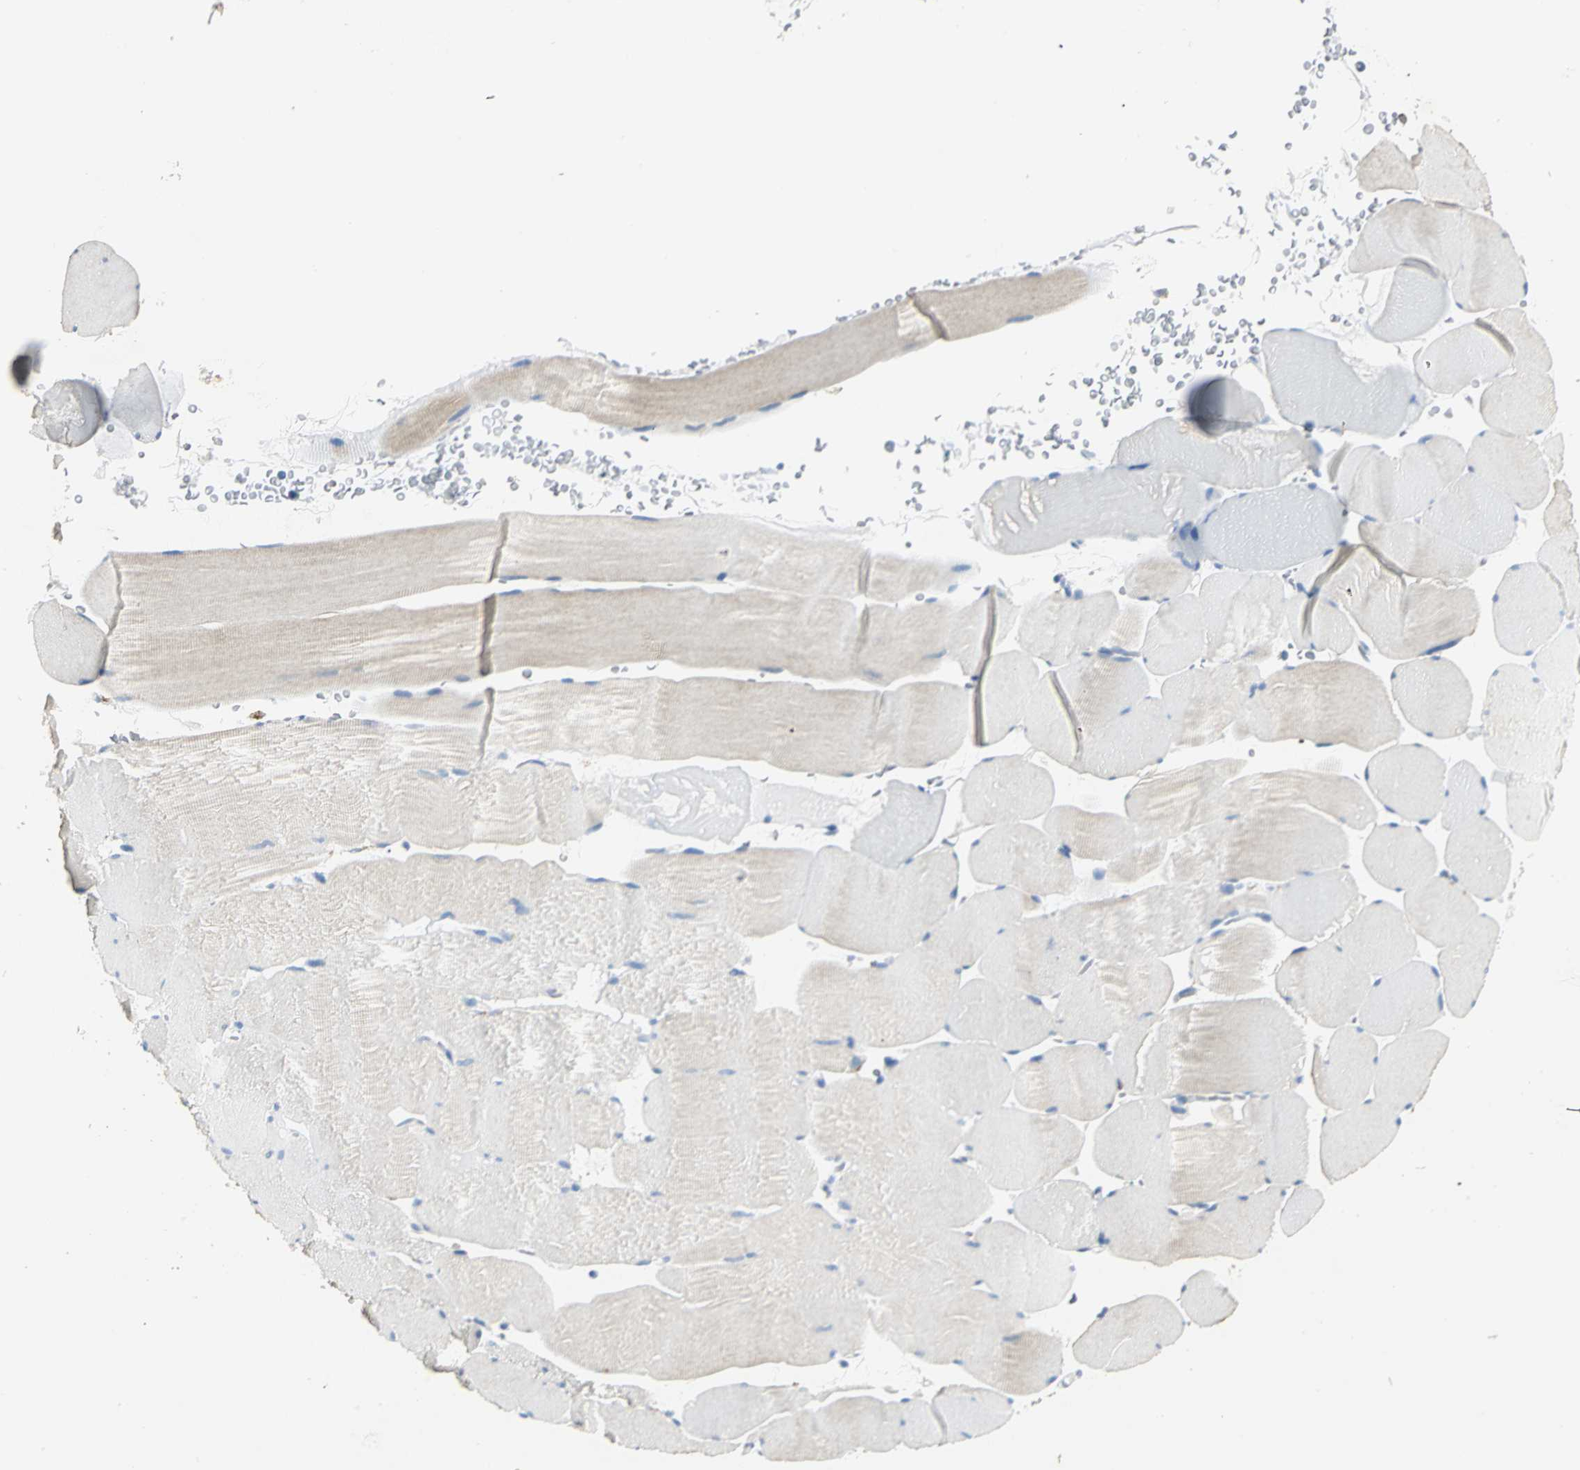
{"staining": {"intensity": "weak", "quantity": "<25%", "location": "cytoplasmic/membranous"}, "tissue": "skeletal muscle", "cell_type": "Myocytes", "image_type": "normal", "snomed": [{"axis": "morphology", "description": "Normal tissue, NOS"}, {"axis": "topography", "description": "Skeletal muscle"}], "caption": "The image demonstrates no staining of myocytes in benign skeletal muscle. (DAB (3,3'-diaminobenzidine) immunohistochemistry with hematoxylin counter stain).", "gene": "B3GNT2", "patient": {"sex": "male", "age": 62}}